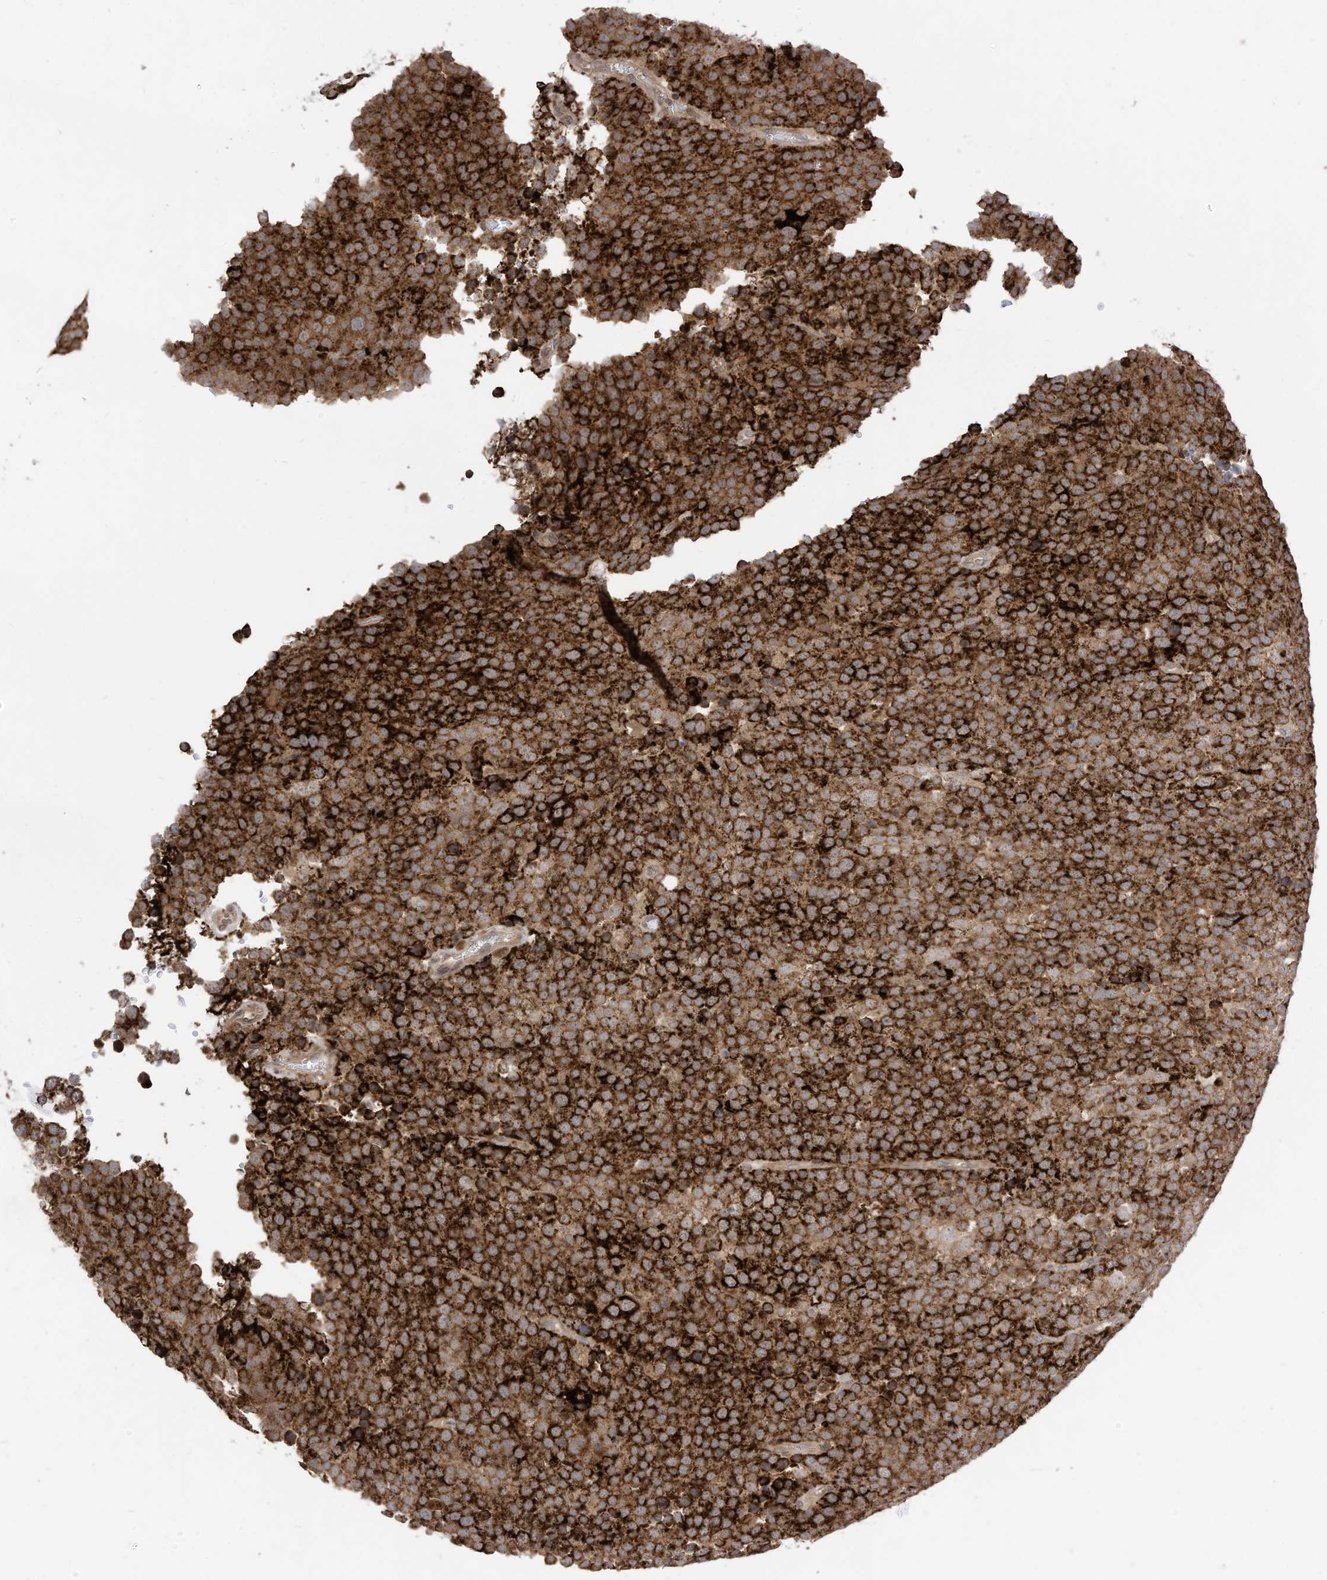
{"staining": {"intensity": "strong", "quantity": ">75%", "location": "cytoplasmic/membranous"}, "tissue": "testis cancer", "cell_type": "Tumor cells", "image_type": "cancer", "snomed": [{"axis": "morphology", "description": "Seminoma, NOS"}, {"axis": "topography", "description": "Testis"}], "caption": "High-magnification brightfield microscopy of seminoma (testis) stained with DAB (brown) and counterstained with hematoxylin (blue). tumor cells exhibit strong cytoplasmic/membranous positivity is identified in approximately>75% of cells.", "gene": "CNKSR1", "patient": {"sex": "male", "age": 71}}